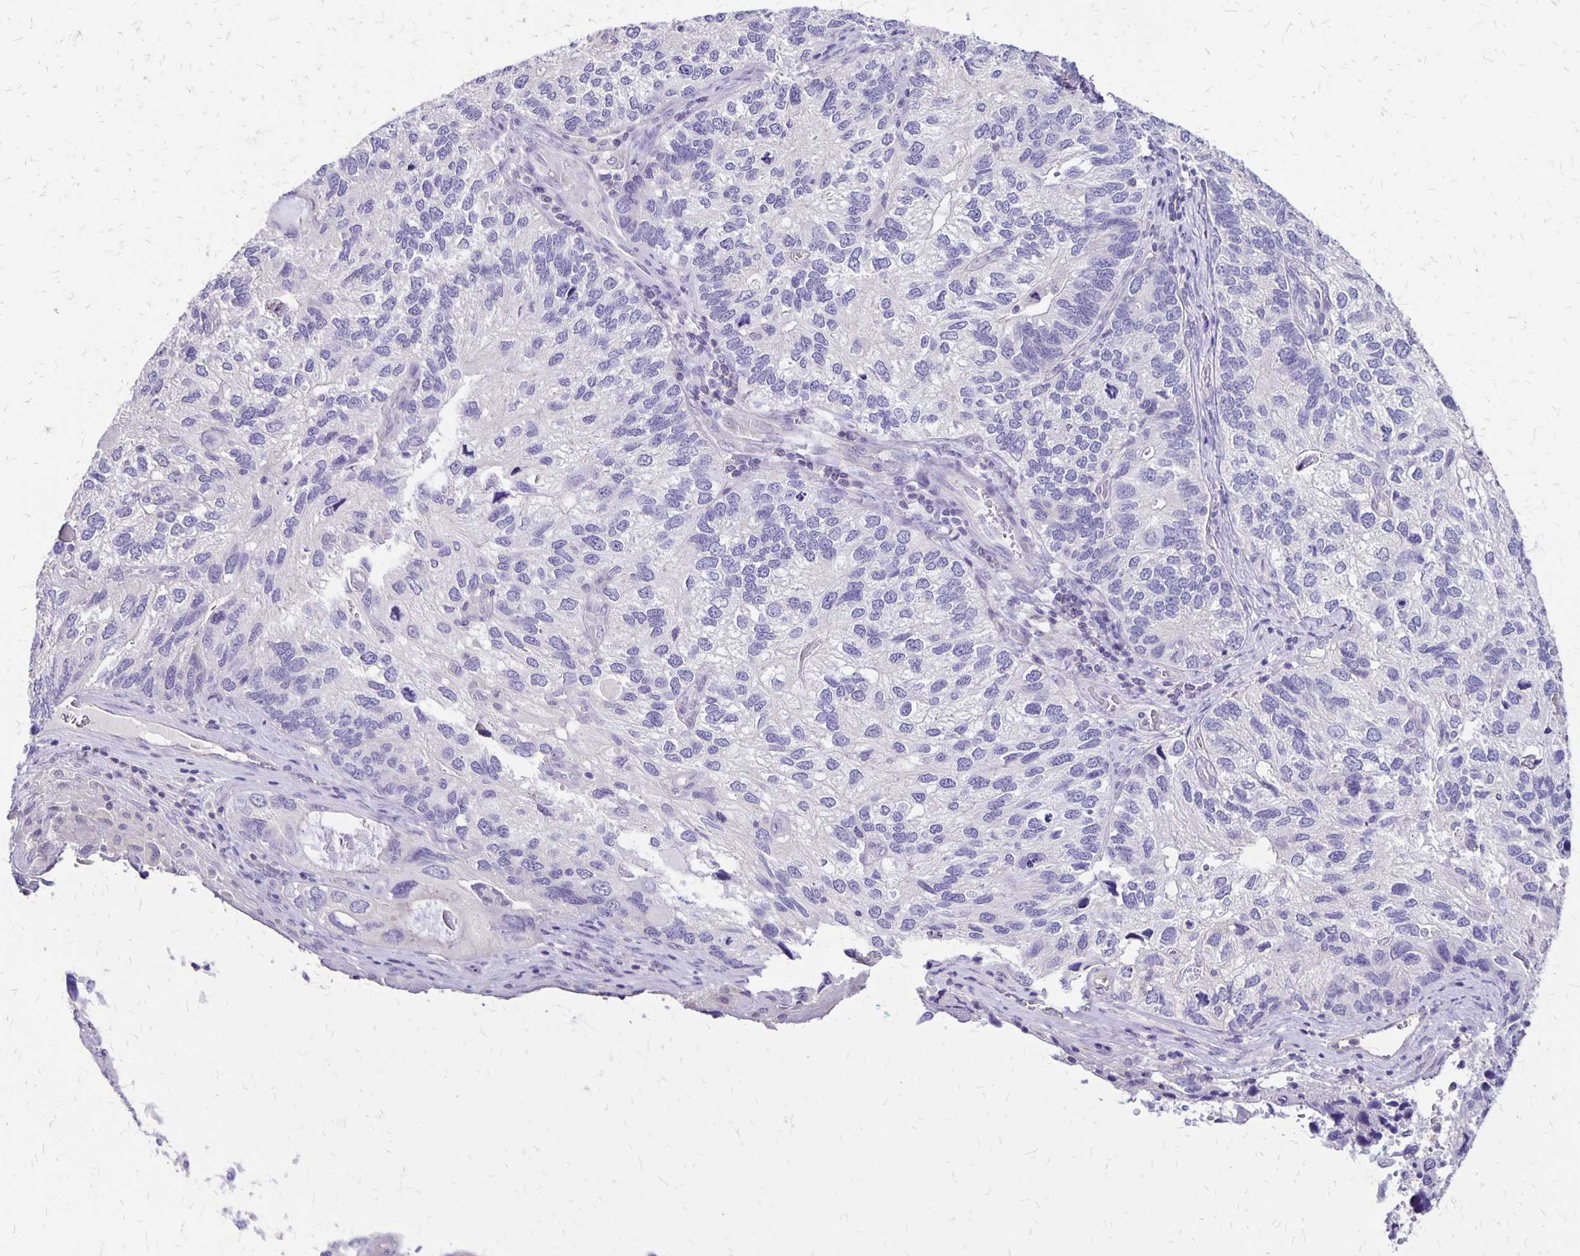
{"staining": {"intensity": "negative", "quantity": "none", "location": "none"}, "tissue": "endometrial cancer", "cell_type": "Tumor cells", "image_type": "cancer", "snomed": [{"axis": "morphology", "description": "Carcinoma, NOS"}, {"axis": "topography", "description": "Uterus"}], "caption": "Endometrial cancer (carcinoma) was stained to show a protein in brown. There is no significant expression in tumor cells.", "gene": "SI", "patient": {"sex": "female", "age": 76}}